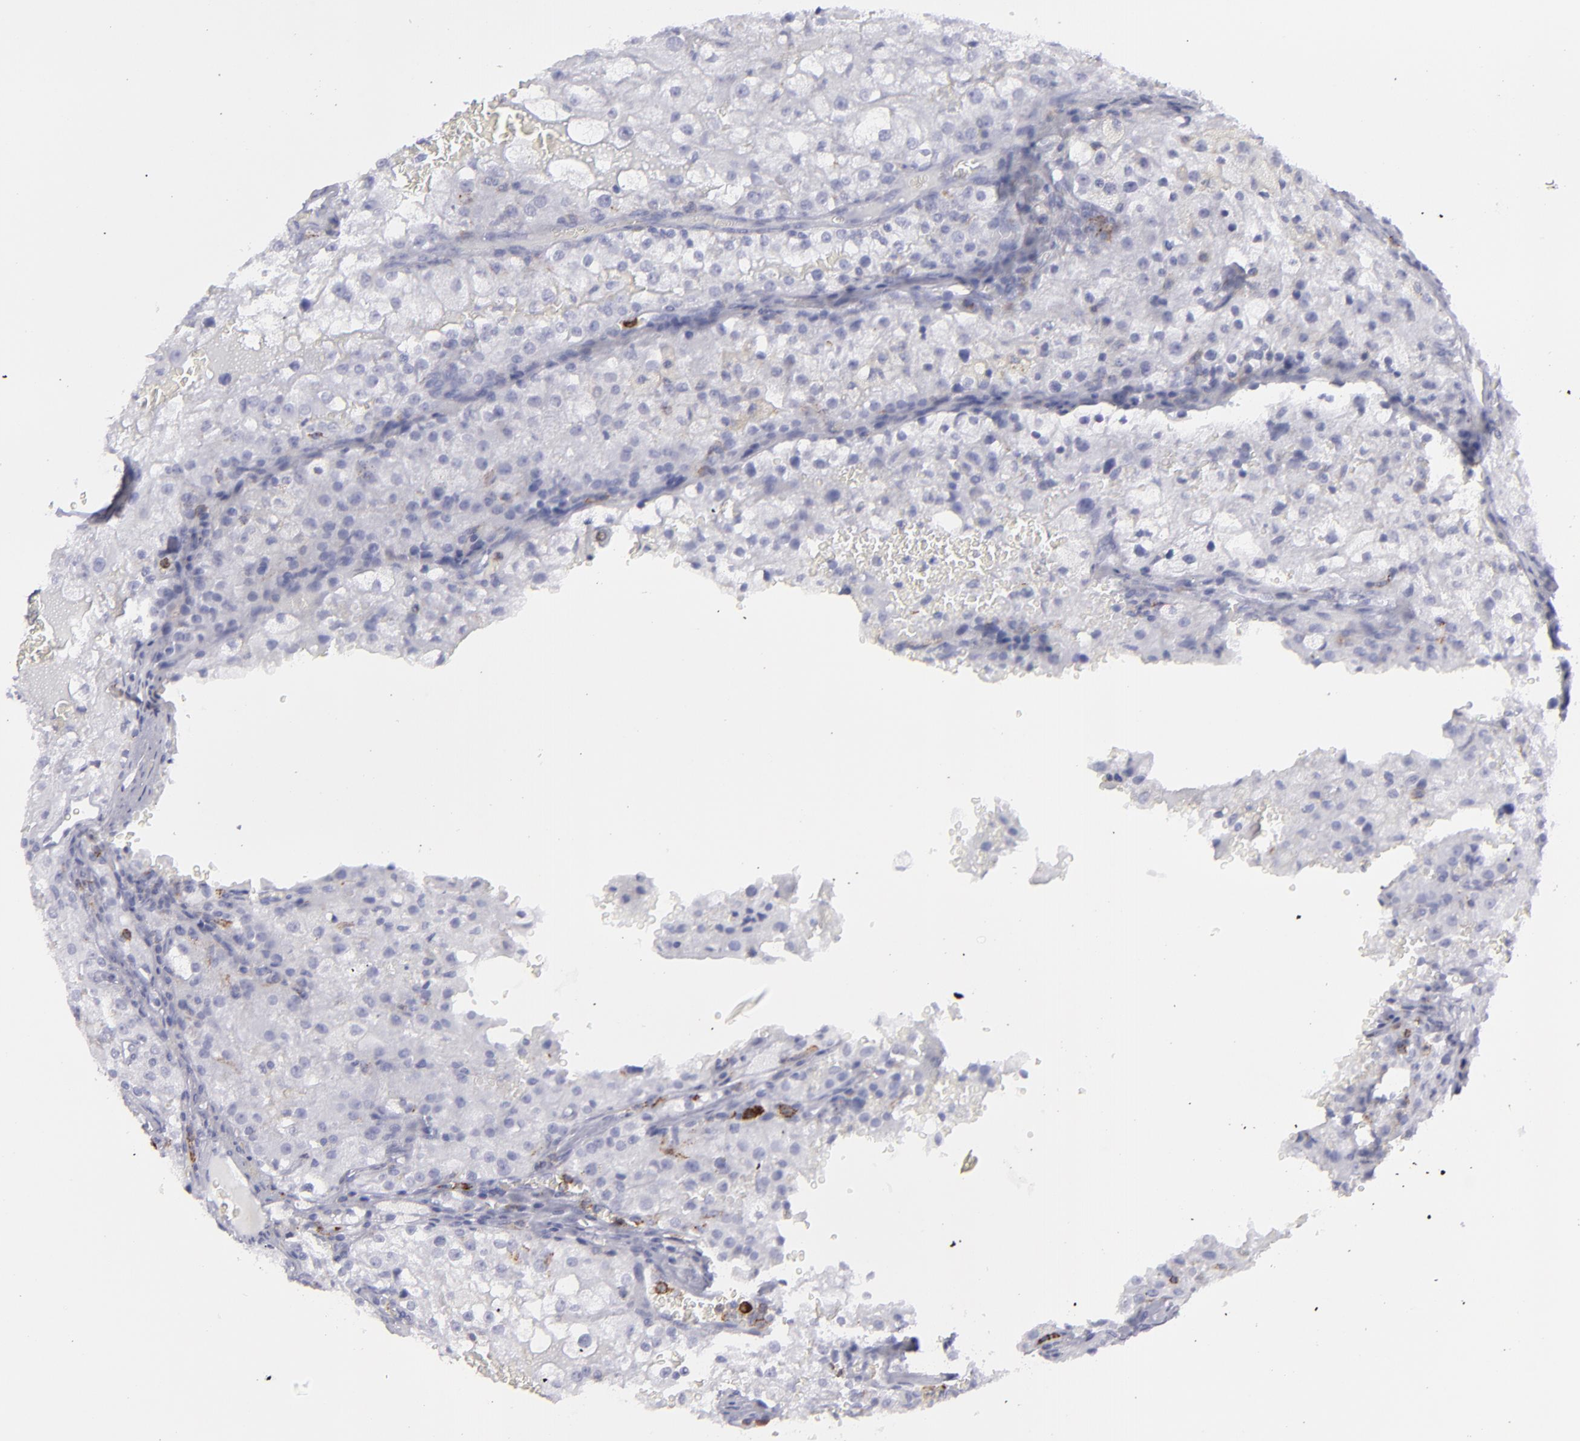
{"staining": {"intensity": "negative", "quantity": "none", "location": "none"}, "tissue": "renal cancer", "cell_type": "Tumor cells", "image_type": "cancer", "snomed": [{"axis": "morphology", "description": "Adenocarcinoma, NOS"}, {"axis": "topography", "description": "Kidney"}], "caption": "Renal cancer (adenocarcinoma) stained for a protein using IHC demonstrates no staining tumor cells.", "gene": "SELPLG", "patient": {"sex": "female", "age": 74}}